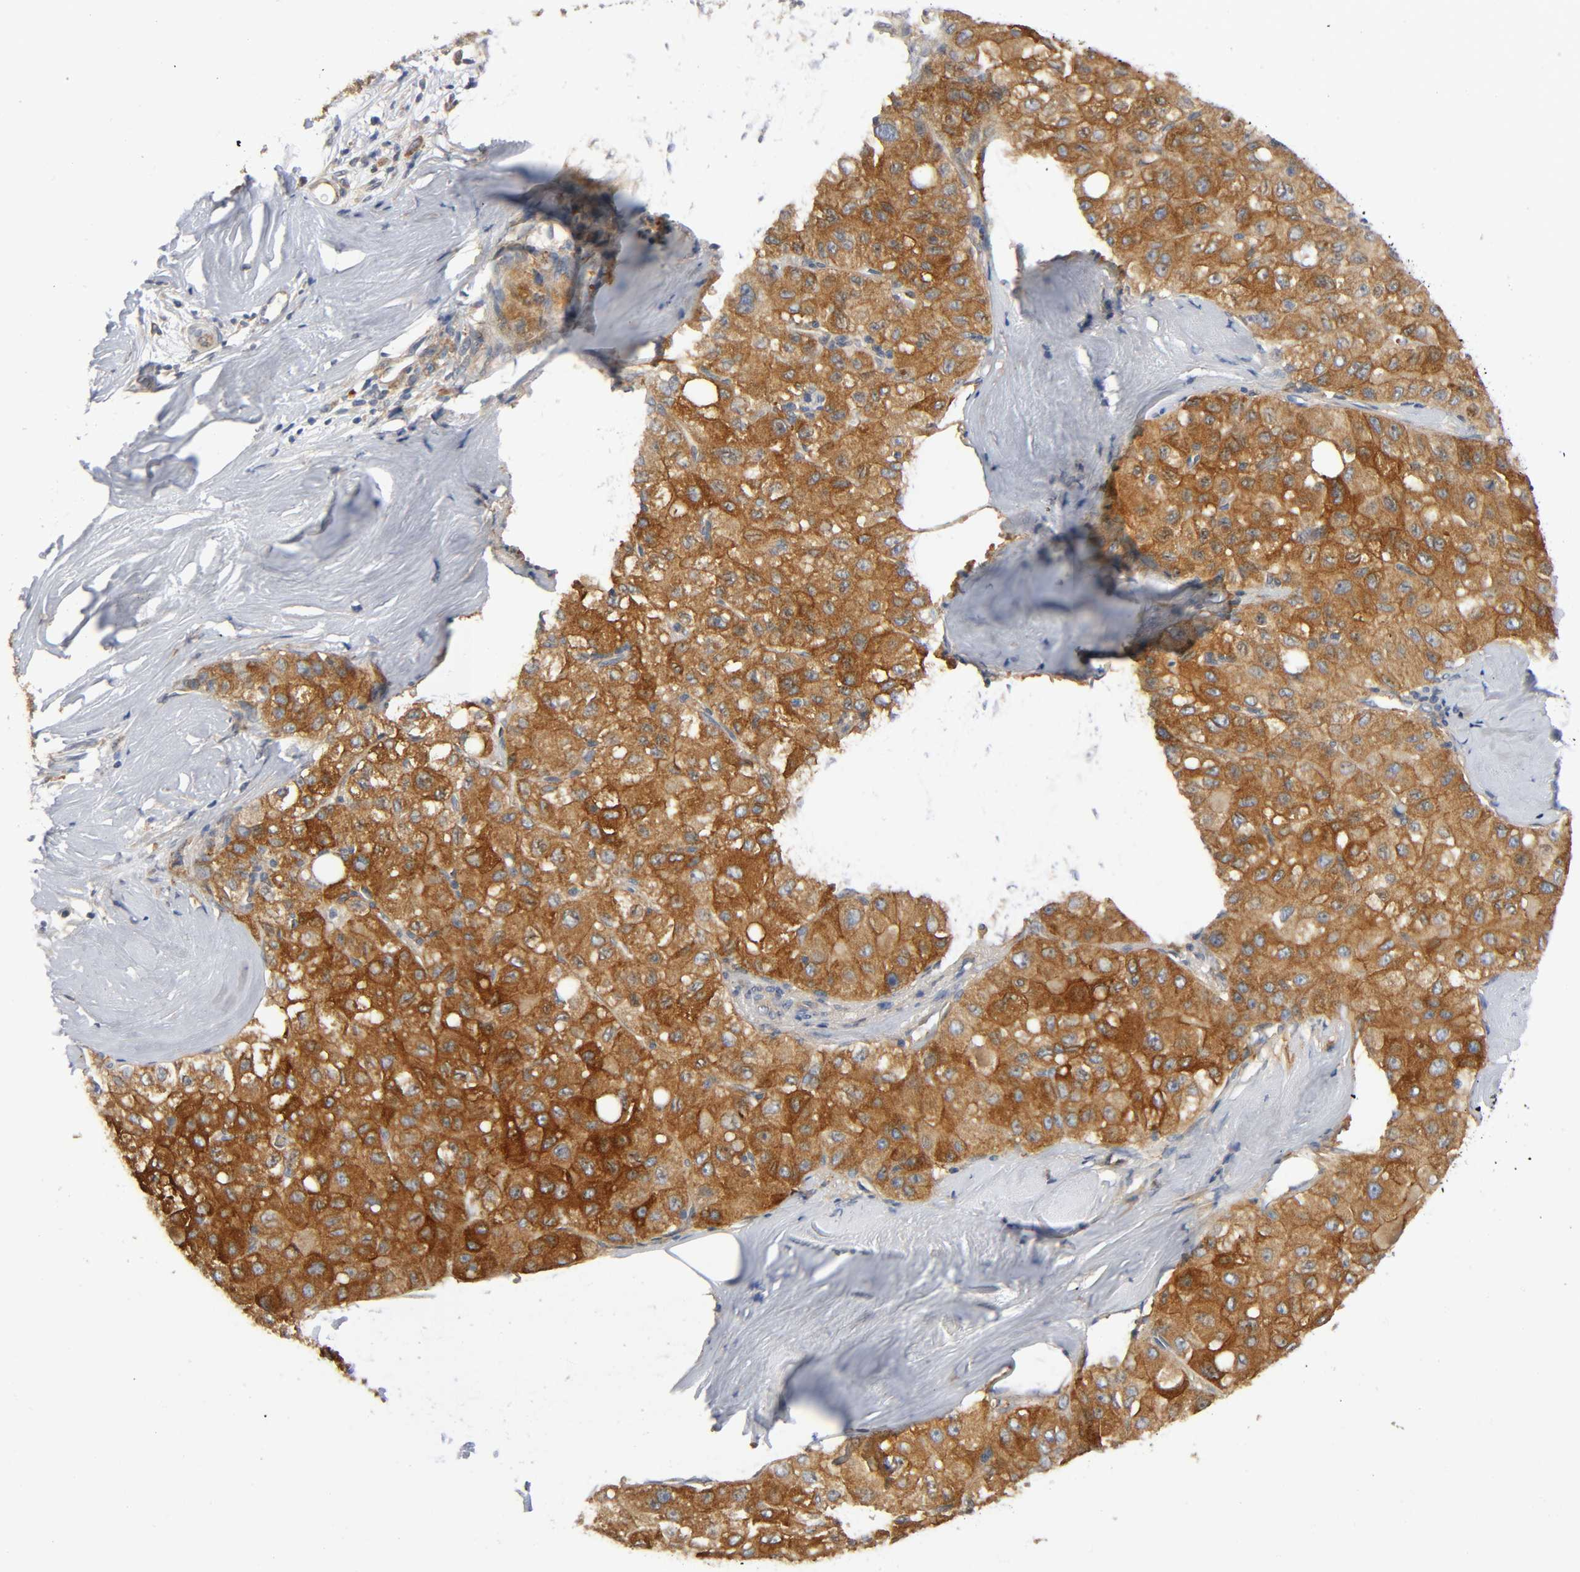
{"staining": {"intensity": "strong", "quantity": ">75%", "location": "cytoplasmic/membranous"}, "tissue": "liver cancer", "cell_type": "Tumor cells", "image_type": "cancer", "snomed": [{"axis": "morphology", "description": "Carcinoma, Hepatocellular, NOS"}, {"axis": "topography", "description": "Liver"}], "caption": "Tumor cells reveal strong cytoplasmic/membranous positivity in approximately >75% of cells in liver cancer (hepatocellular carcinoma).", "gene": "HDAC6", "patient": {"sex": "male", "age": 80}}